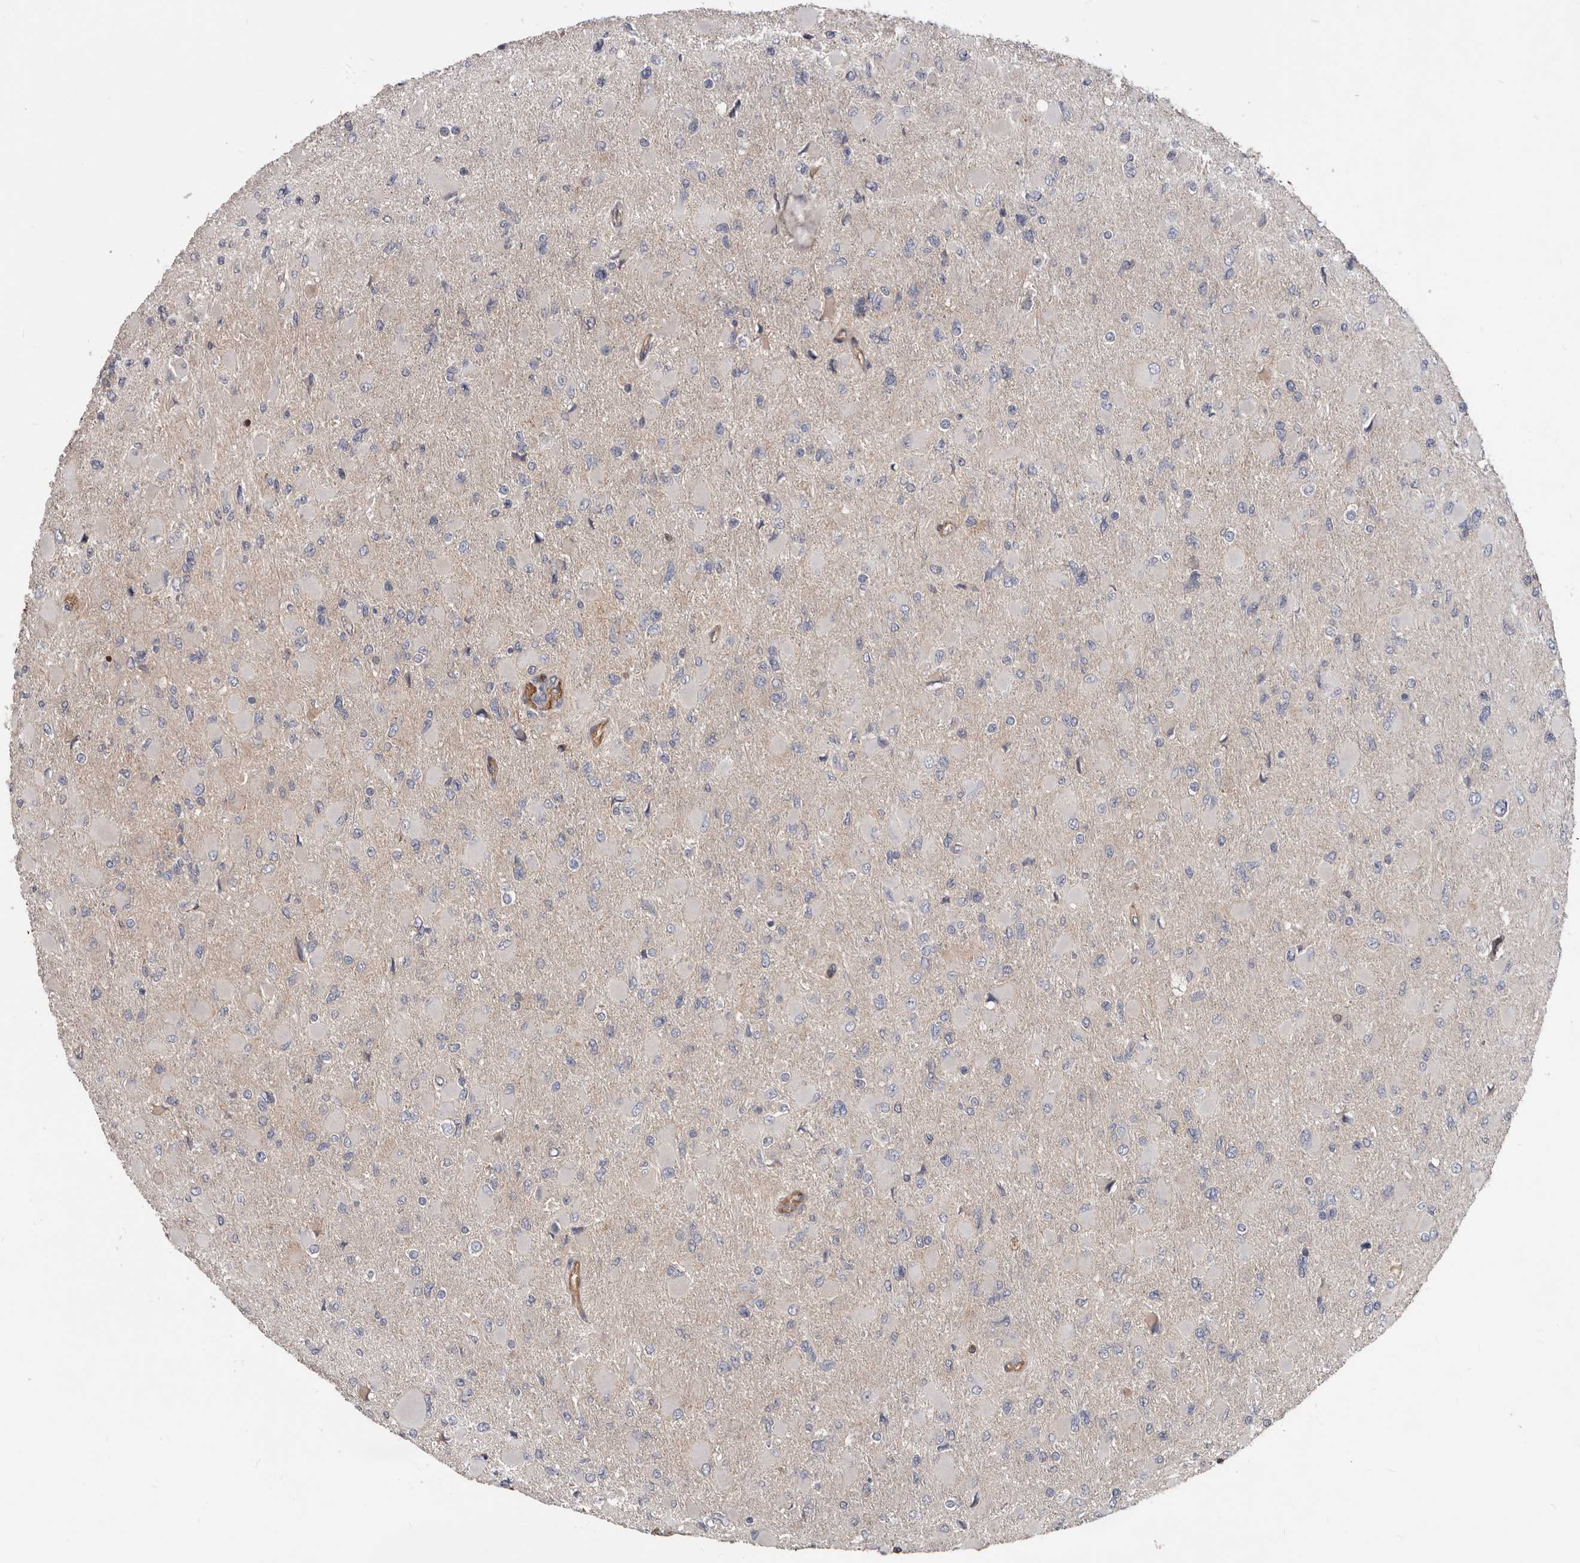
{"staining": {"intensity": "negative", "quantity": "none", "location": "none"}, "tissue": "glioma", "cell_type": "Tumor cells", "image_type": "cancer", "snomed": [{"axis": "morphology", "description": "Glioma, malignant, High grade"}, {"axis": "topography", "description": "Cerebral cortex"}], "caption": "Tumor cells are negative for protein expression in human malignant glioma (high-grade).", "gene": "PNRC2", "patient": {"sex": "female", "age": 36}}